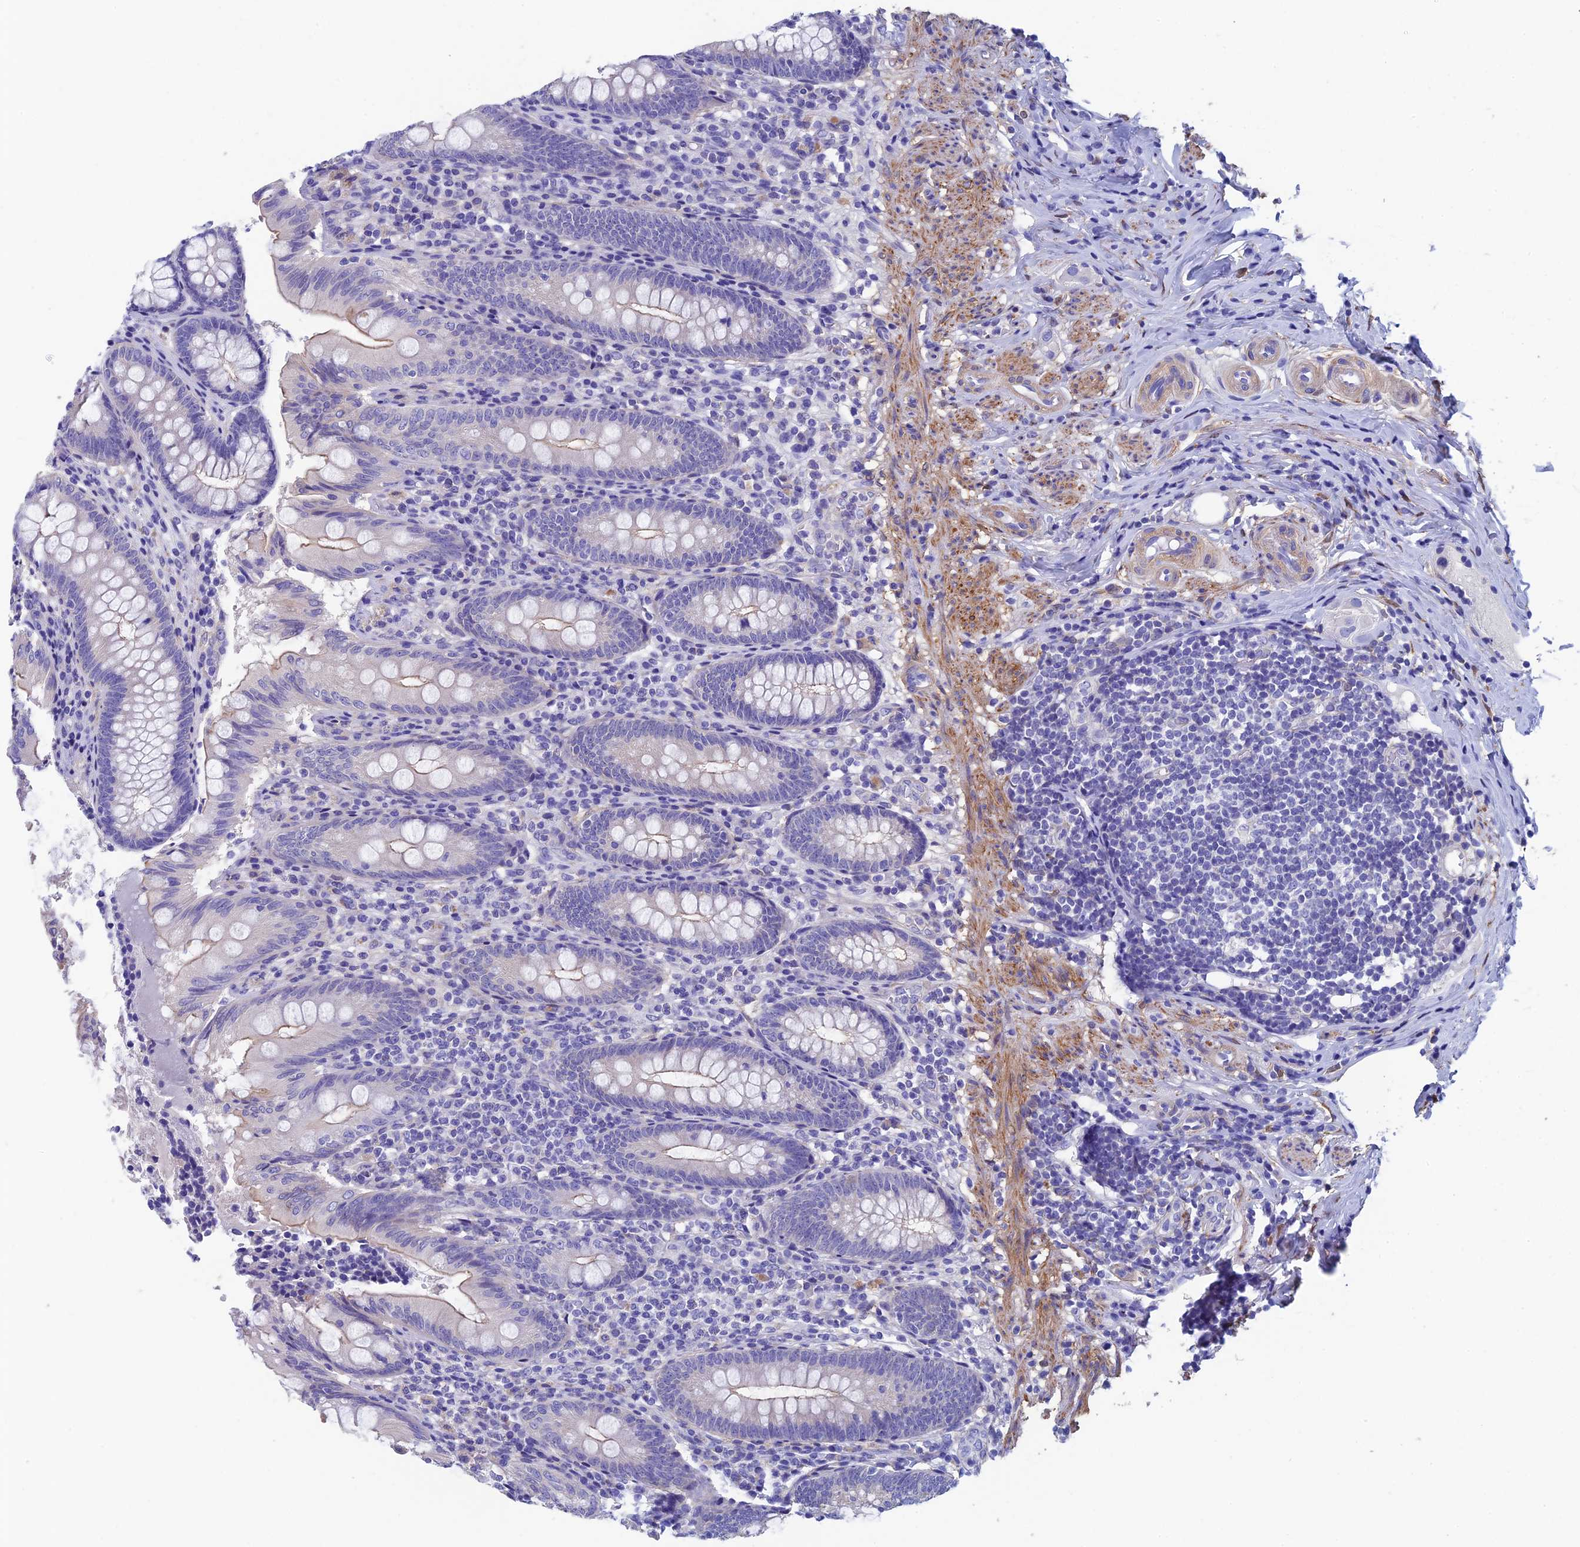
{"staining": {"intensity": "negative", "quantity": "none", "location": "none"}, "tissue": "appendix", "cell_type": "Glandular cells", "image_type": "normal", "snomed": [{"axis": "morphology", "description": "Normal tissue, NOS"}, {"axis": "topography", "description": "Appendix"}], "caption": "Immunohistochemical staining of unremarkable appendix reveals no significant positivity in glandular cells.", "gene": "ADH7", "patient": {"sex": "male", "age": 55}}